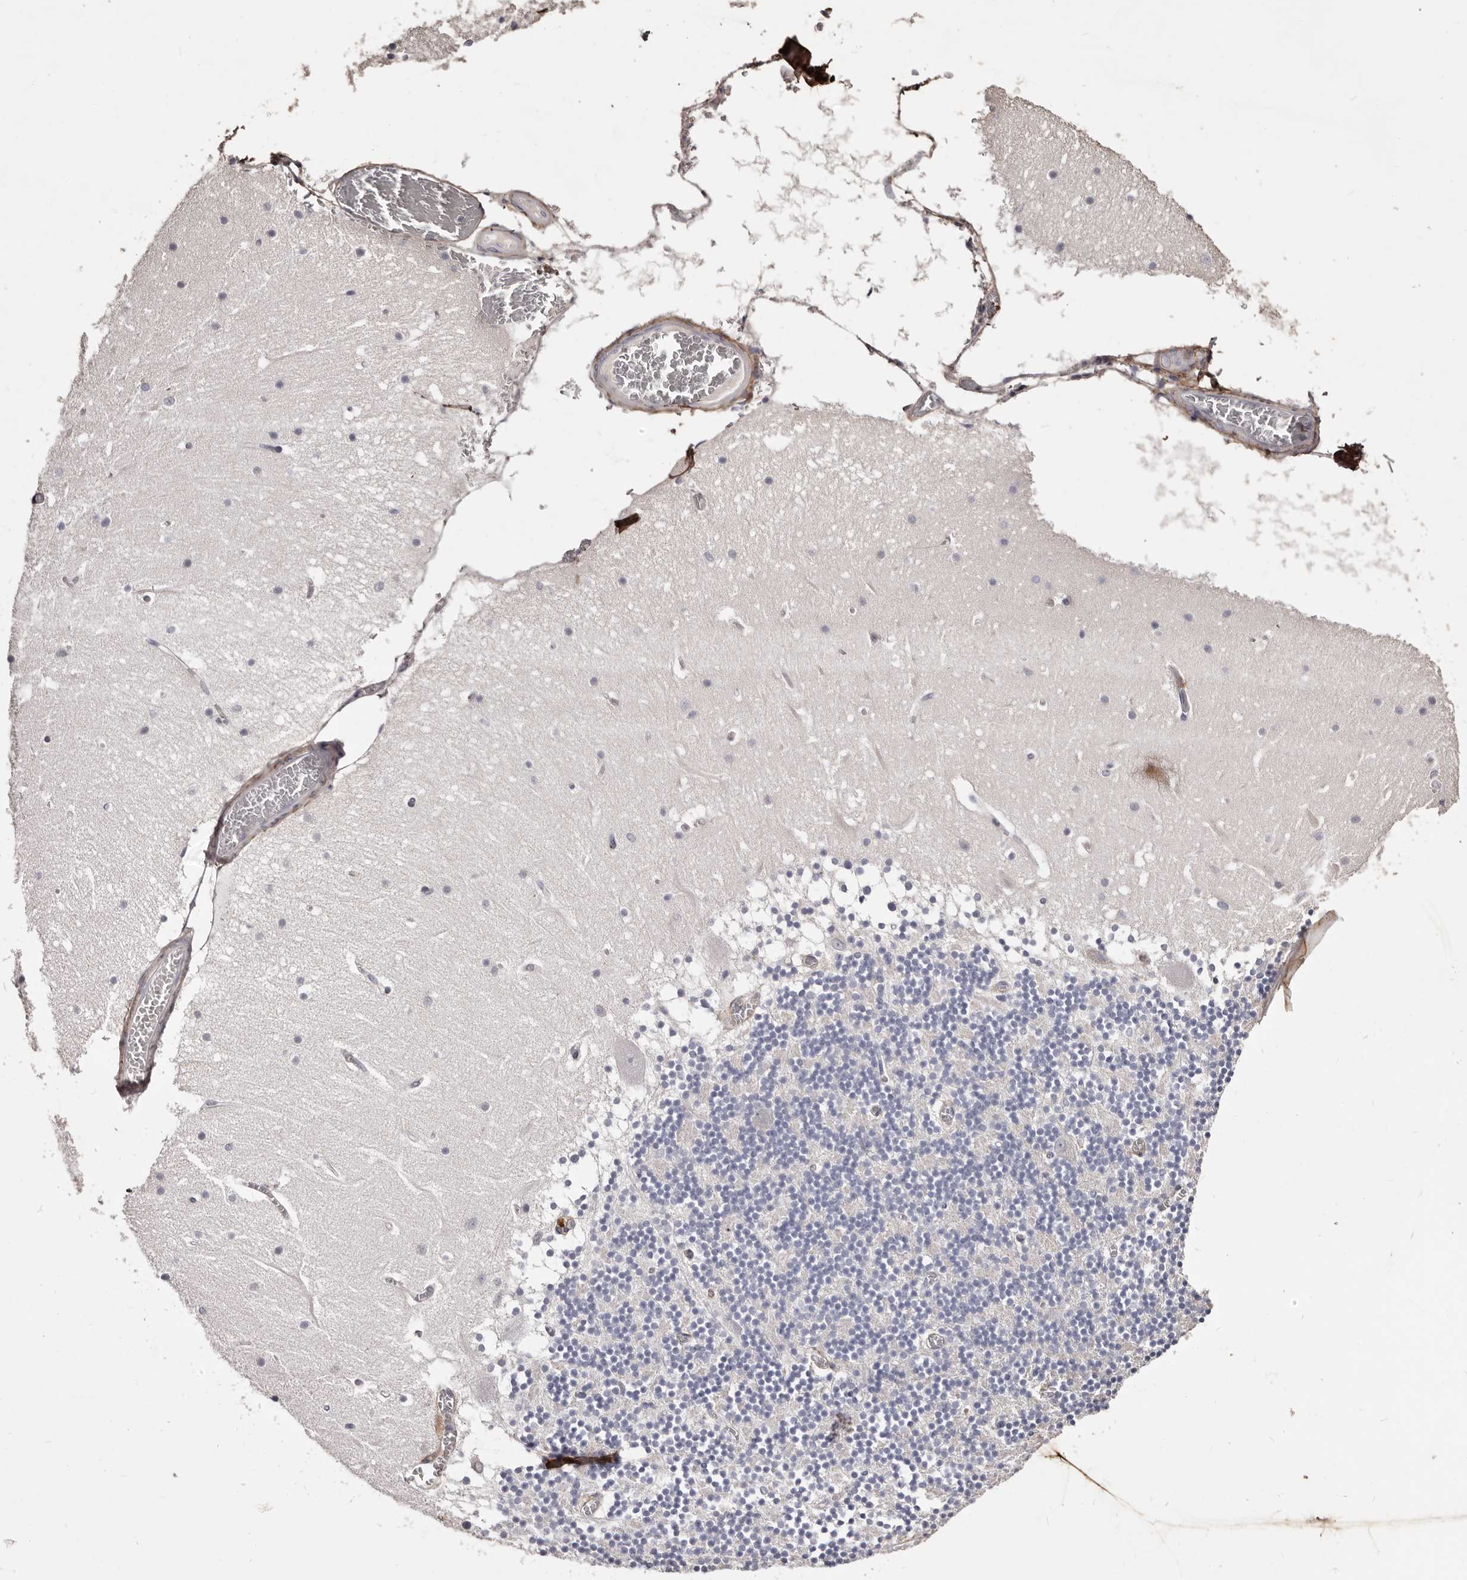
{"staining": {"intensity": "negative", "quantity": "none", "location": "none"}, "tissue": "cerebellum", "cell_type": "Cells in granular layer", "image_type": "normal", "snomed": [{"axis": "morphology", "description": "Normal tissue, NOS"}, {"axis": "topography", "description": "Cerebellum"}], "caption": "Cerebellum stained for a protein using immunohistochemistry shows no expression cells in granular layer.", "gene": "COL6A1", "patient": {"sex": "female", "age": 28}}